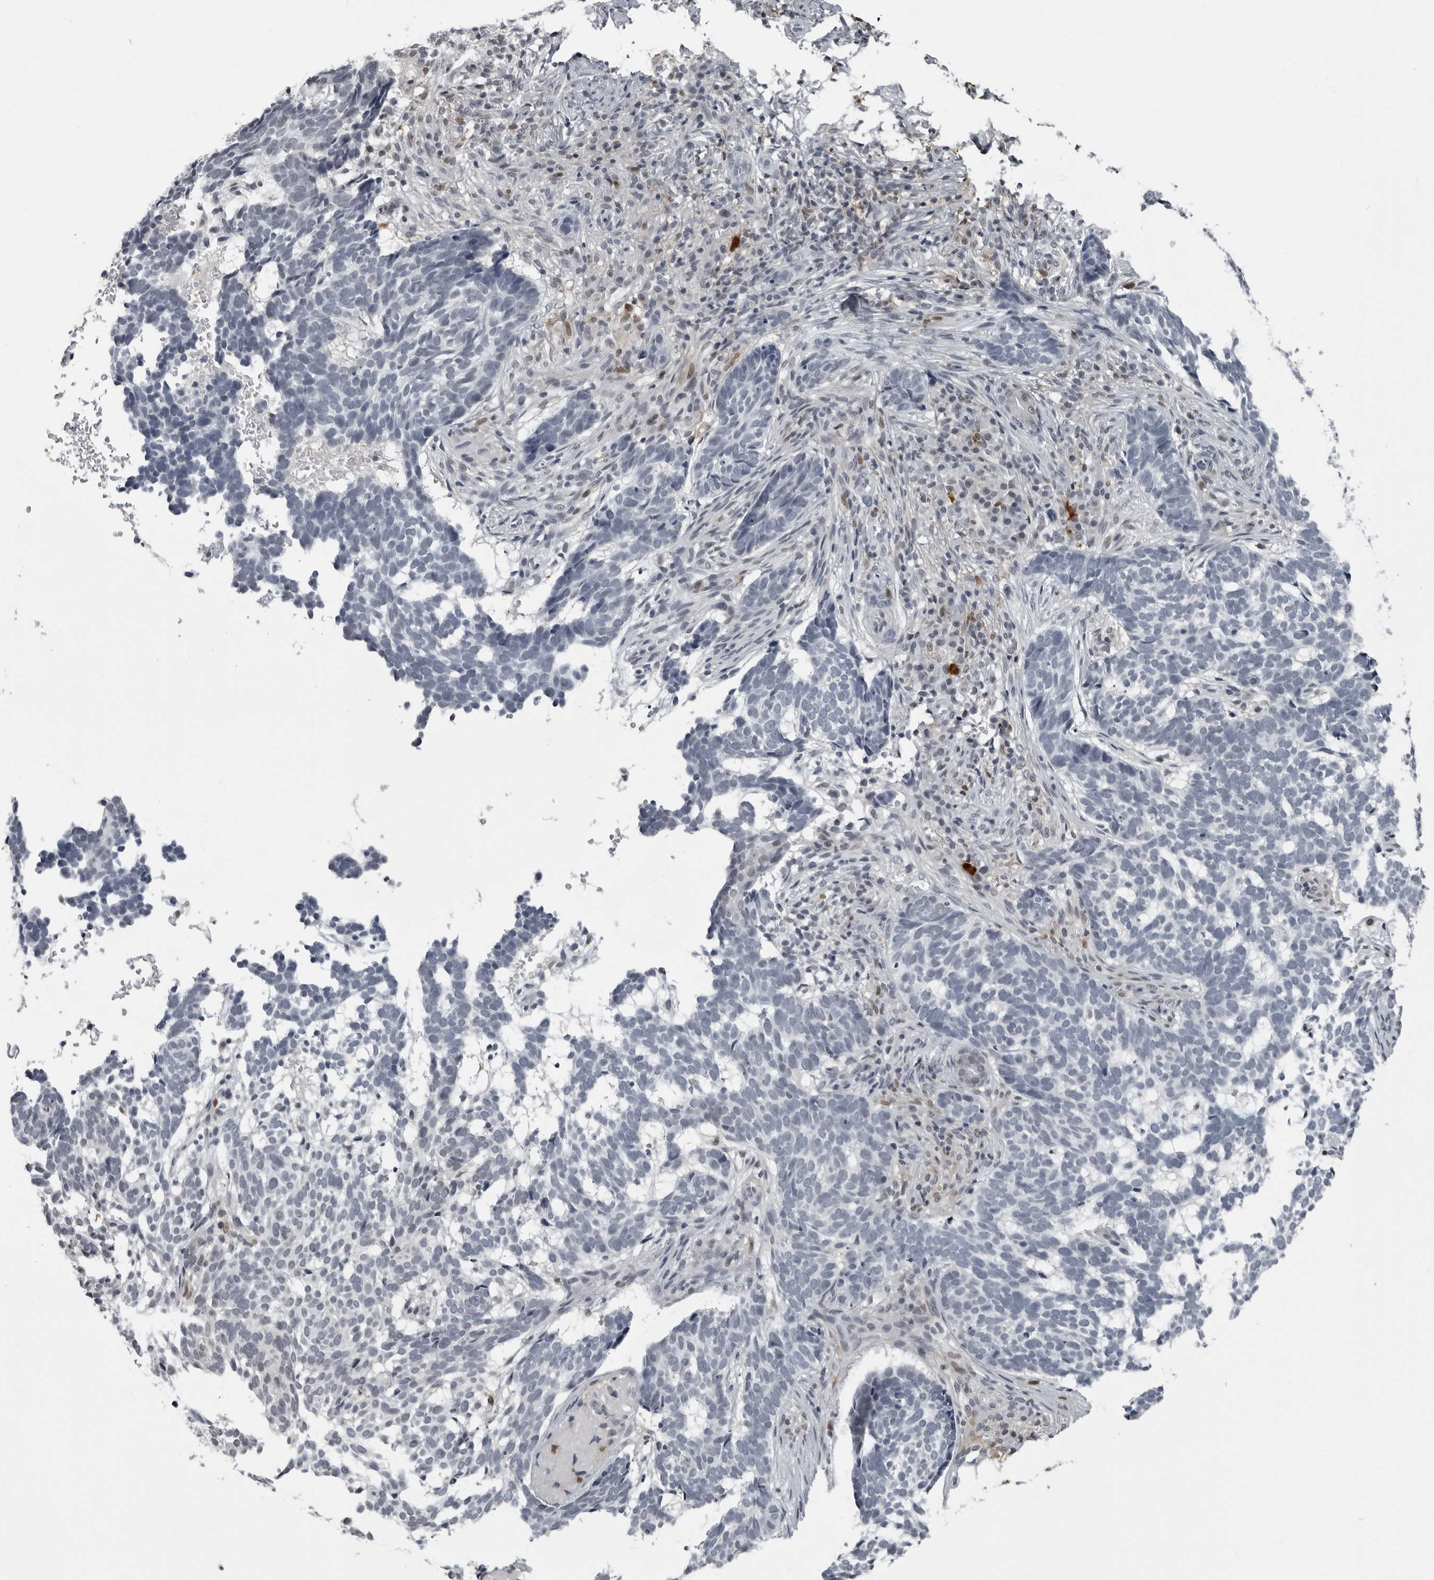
{"staining": {"intensity": "negative", "quantity": "none", "location": "none"}, "tissue": "skin cancer", "cell_type": "Tumor cells", "image_type": "cancer", "snomed": [{"axis": "morphology", "description": "Basal cell carcinoma"}, {"axis": "topography", "description": "Skin"}], "caption": "IHC micrograph of skin cancer stained for a protein (brown), which reveals no expression in tumor cells.", "gene": "LZIC", "patient": {"sex": "male", "age": 85}}